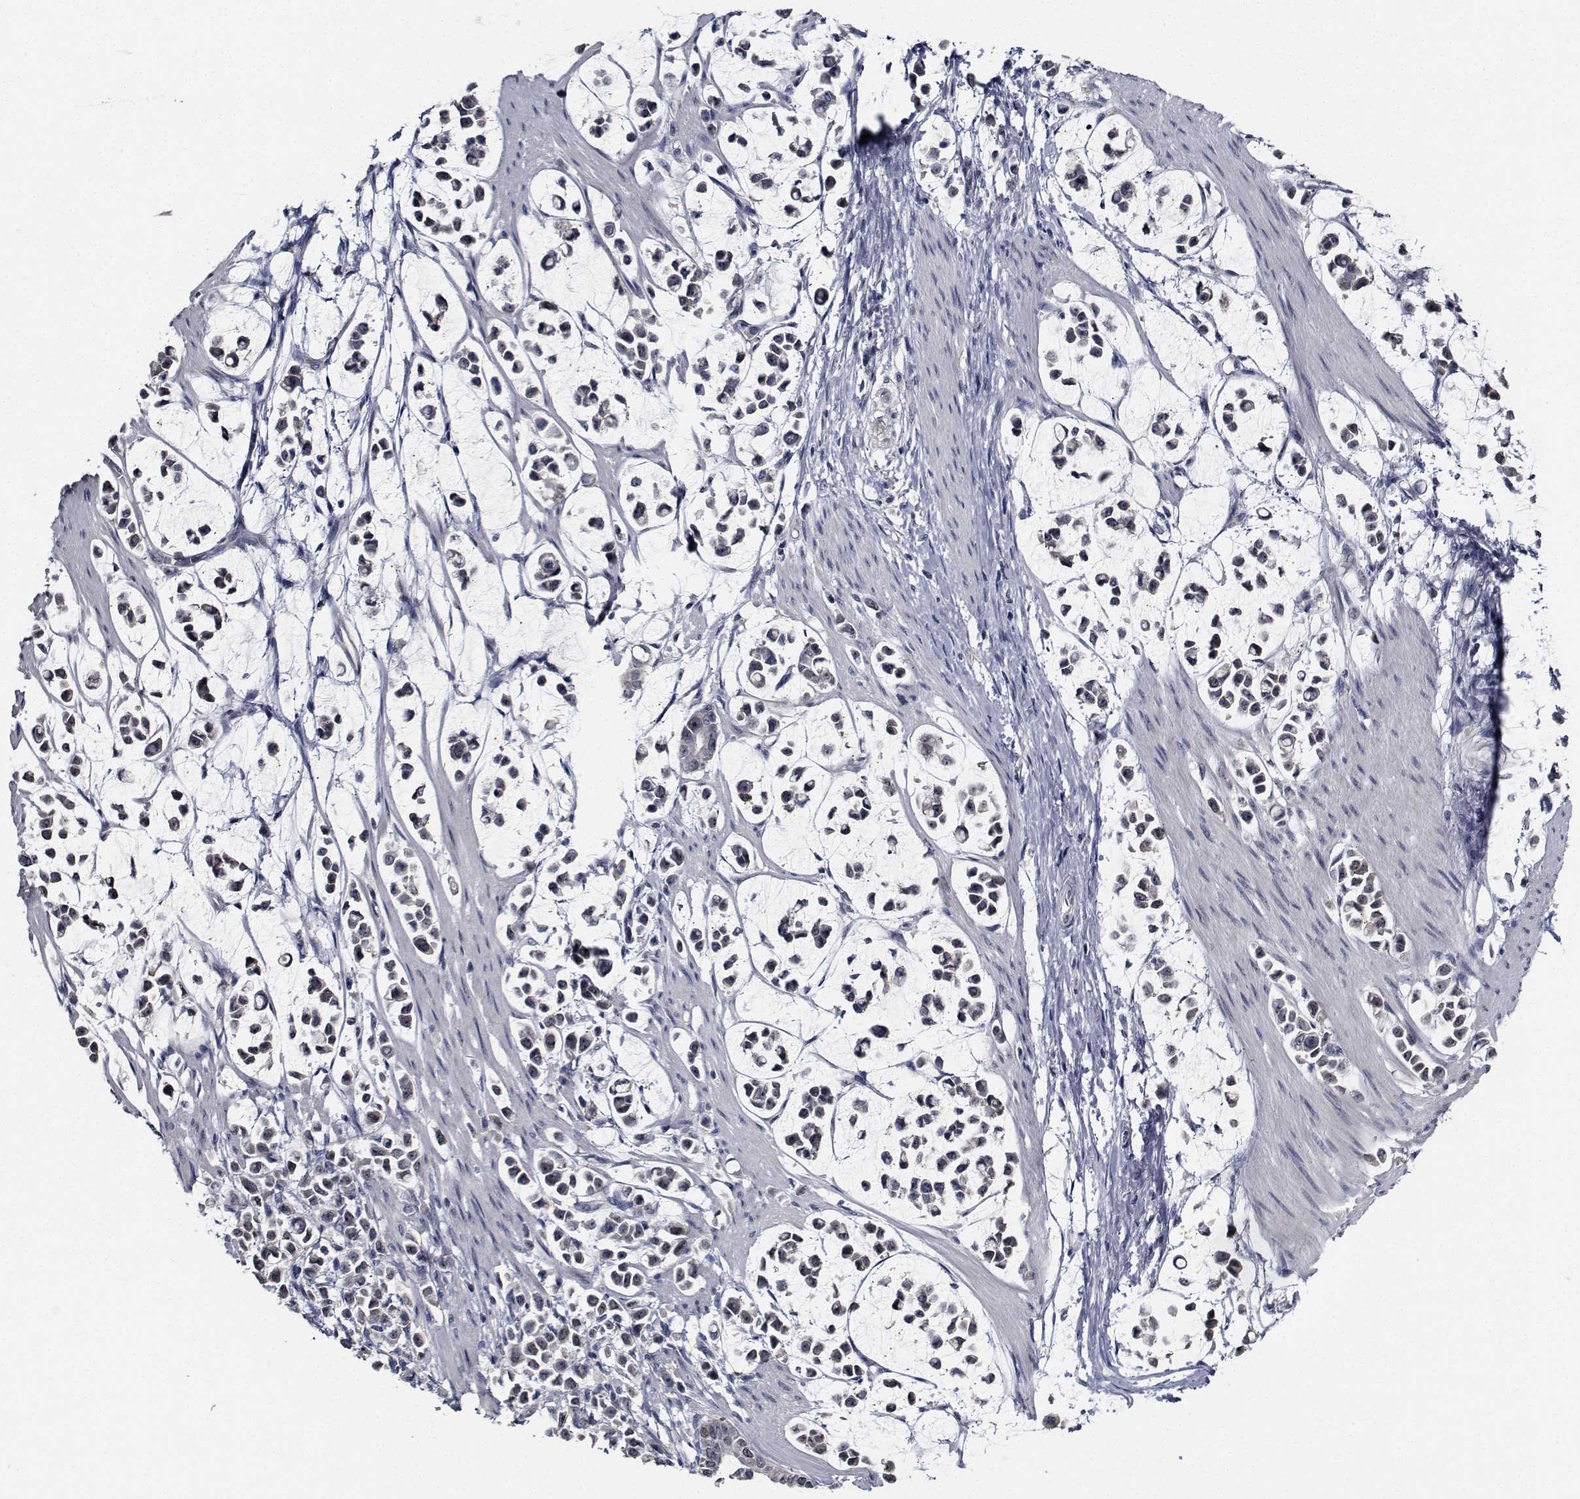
{"staining": {"intensity": "moderate", "quantity": ">75%", "location": "nuclear"}, "tissue": "stomach cancer", "cell_type": "Tumor cells", "image_type": "cancer", "snomed": [{"axis": "morphology", "description": "Adenocarcinoma, NOS"}, {"axis": "topography", "description": "Stomach"}], "caption": "Tumor cells demonstrate medium levels of moderate nuclear positivity in about >75% of cells in human stomach cancer (adenocarcinoma).", "gene": "NVL", "patient": {"sex": "male", "age": 82}}